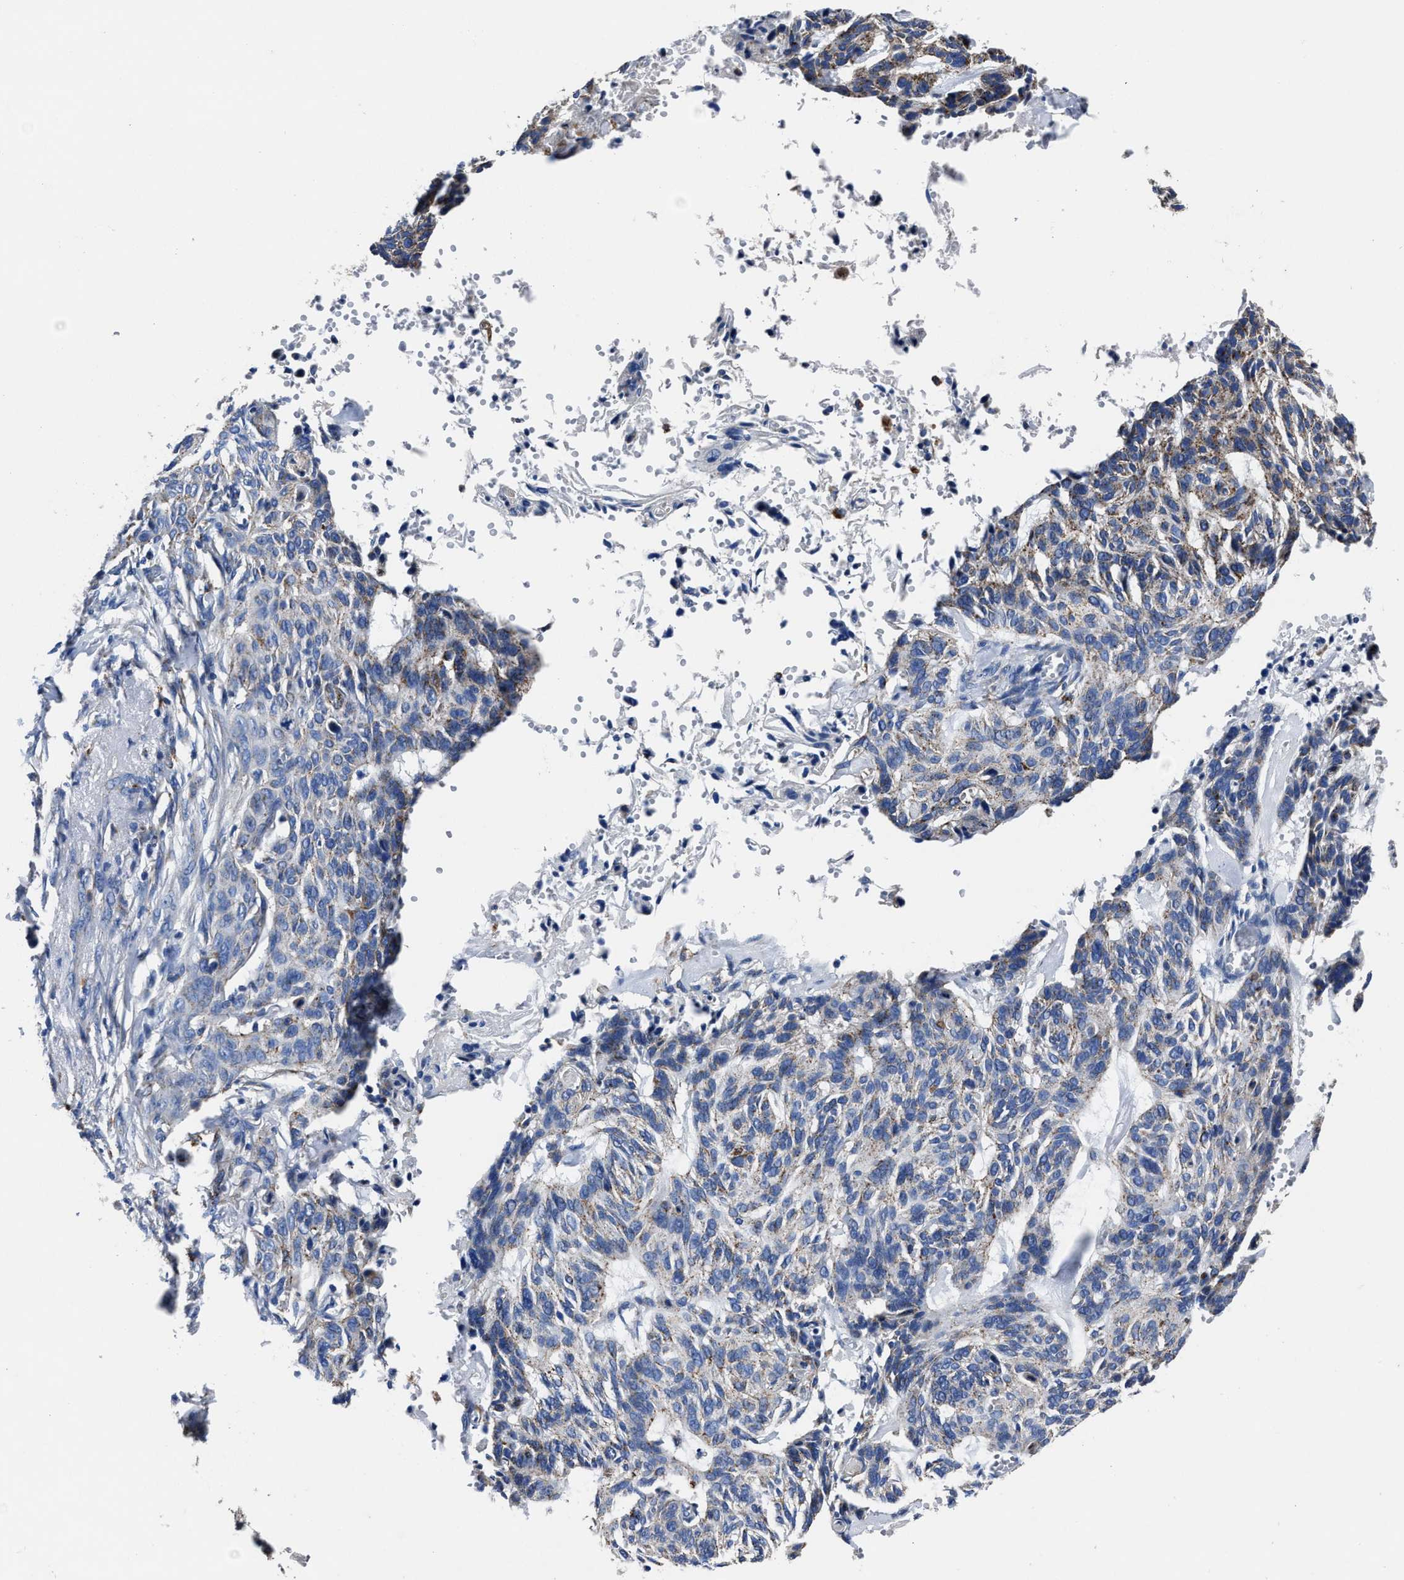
{"staining": {"intensity": "negative", "quantity": "none", "location": "none"}, "tissue": "skin cancer", "cell_type": "Tumor cells", "image_type": "cancer", "snomed": [{"axis": "morphology", "description": "Basal cell carcinoma"}, {"axis": "topography", "description": "Skin"}], "caption": "Tumor cells show no significant protein expression in skin cancer (basal cell carcinoma).", "gene": "LAMTOR4", "patient": {"sex": "male", "age": 85}}